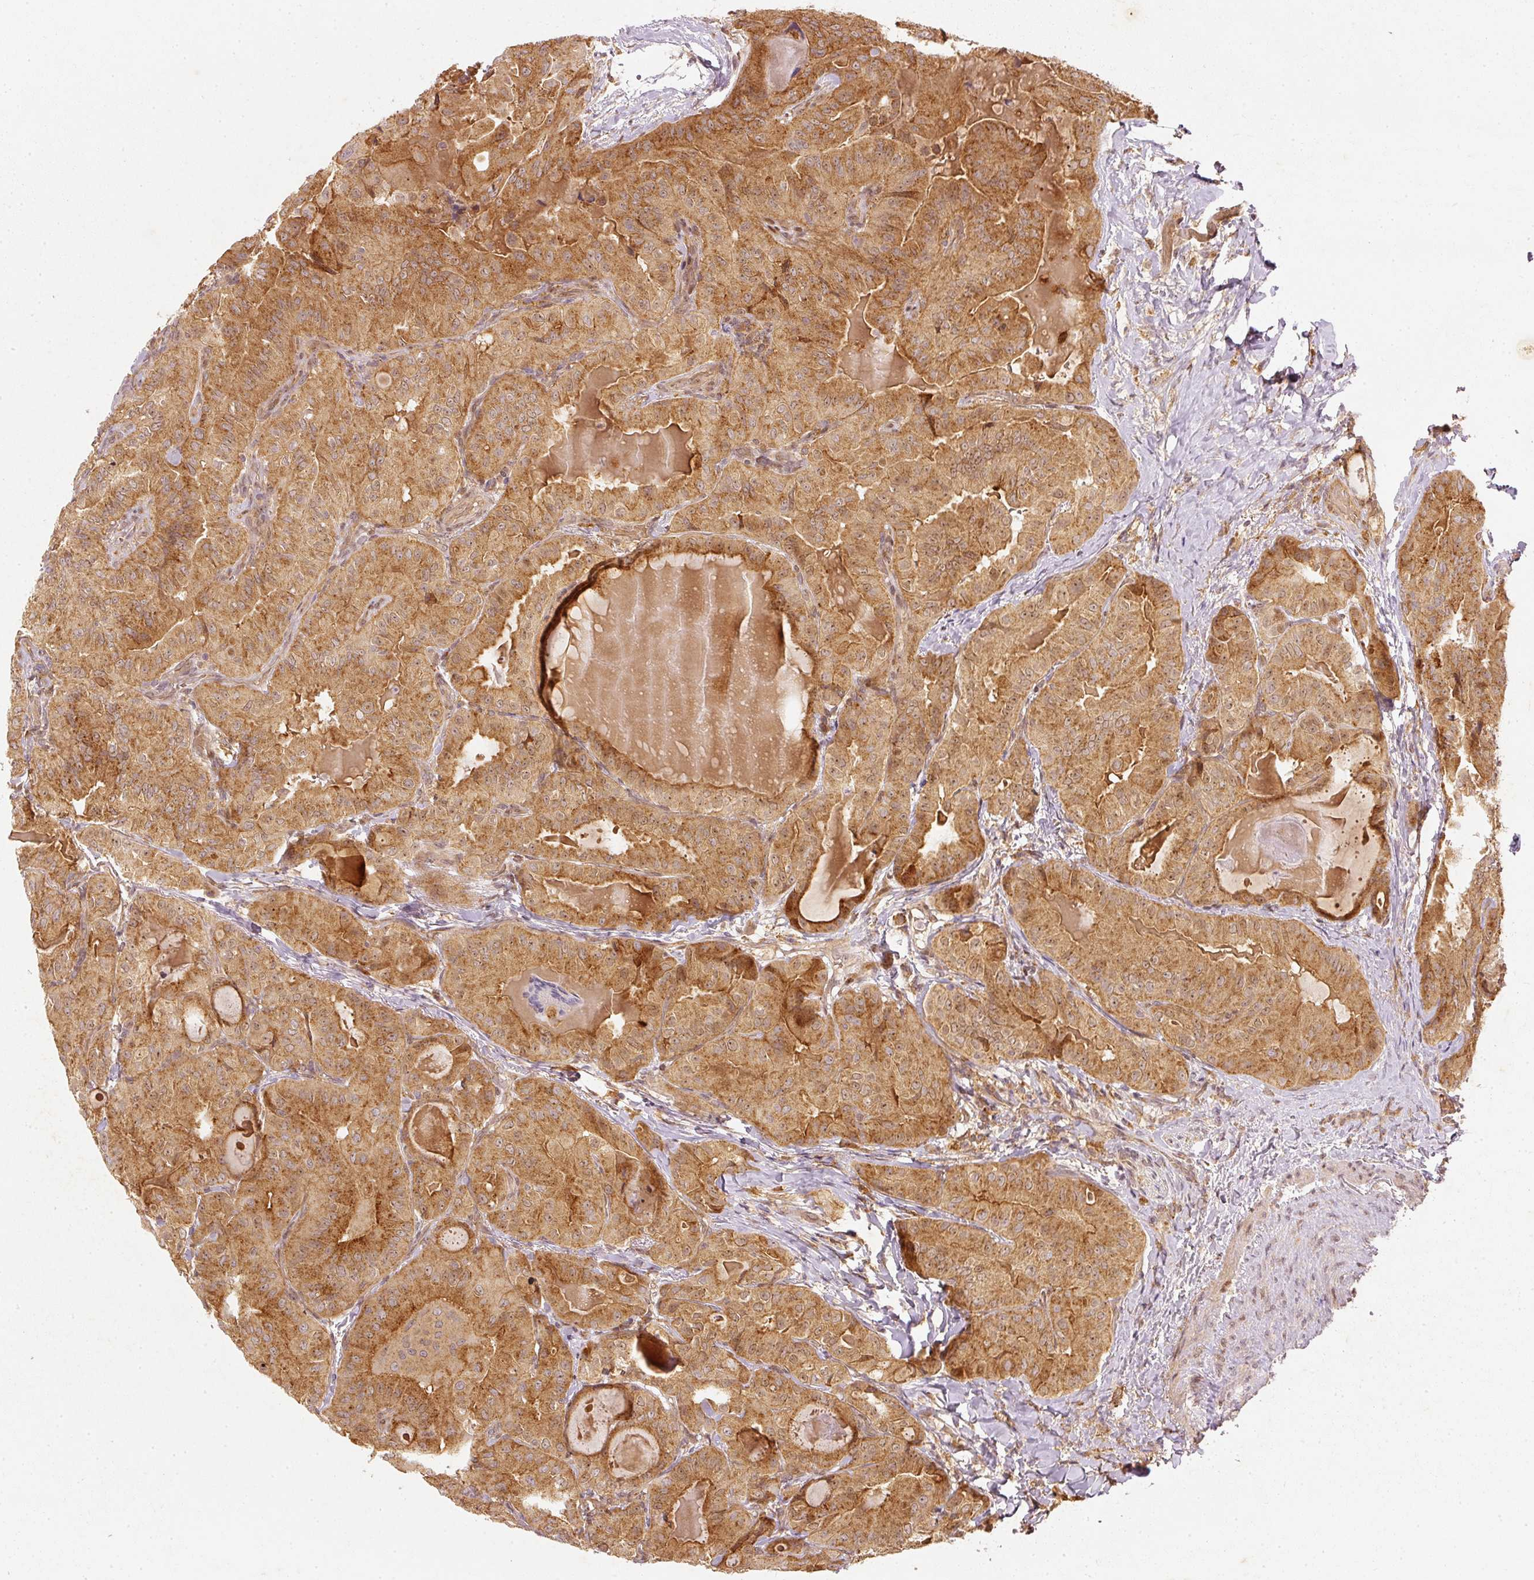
{"staining": {"intensity": "moderate", "quantity": ">75%", "location": "cytoplasmic/membranous"}, "tissue": "thyroid cancer", "cell_type": "Tumor cells", "image_type": "cancer", "snomed": [{"axis": "morphology", "description": "Papillary adenocarcinoma, NOS"}, {"axis": "topography", "description": "Thyroid gland"}], "caption": "An image of human thyroid papillary adenocarcinoma stained for a protein demonstrates moderate cytoplasmic/membranous brown staining in tumor cells. The staining was performed using DAB (3,3'-diaminobenzidine), with brown indicating positive protein expression. Nuclei are stained blue with hematoxylin.", "gene": "ZNF580", "patient": {"sex": "female", "age": 68}}